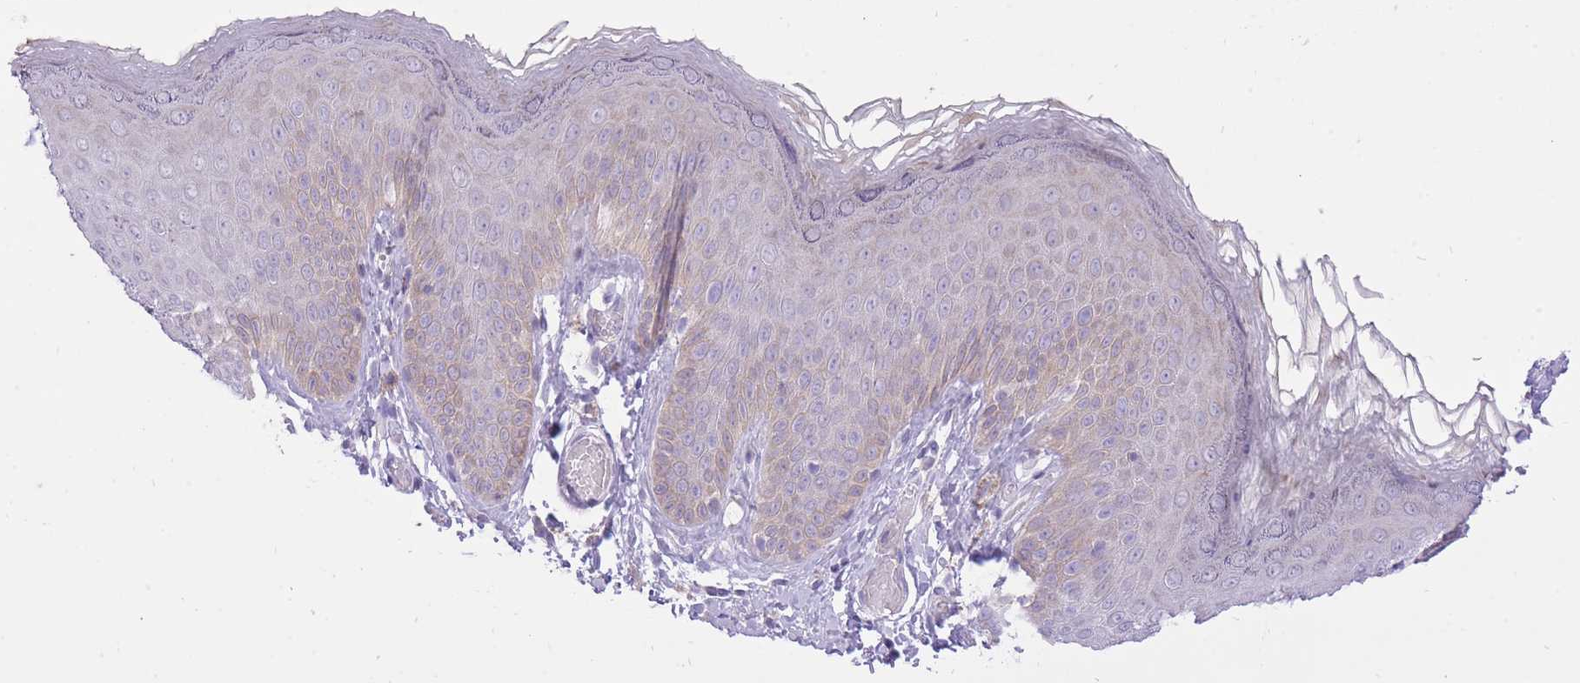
{"staining": {"intensity": "moderate", "quantity": "25%-75%", "location": "cytoplasmic/membranous"}, "tissue": "skin", "cell_type": "Epidermal cells", "image_type": "normal", "snomed": [{"axis": "morphology", "description": "Normal tissue, NOS"}, {"axis": "topography", "description": "Anal"}], "caption": "Moderate cytoplasmic/membranous protein expression is seen in about 25%-75% of epidermal cells in skin. The staining was performed using DAB to visualize the protein expression in brown, while the nuclei were stained in blue with hematoxylin (Magnification: 20x).", "gene": "DENND2D", "patient": {"sex": "female", "age": 40}}